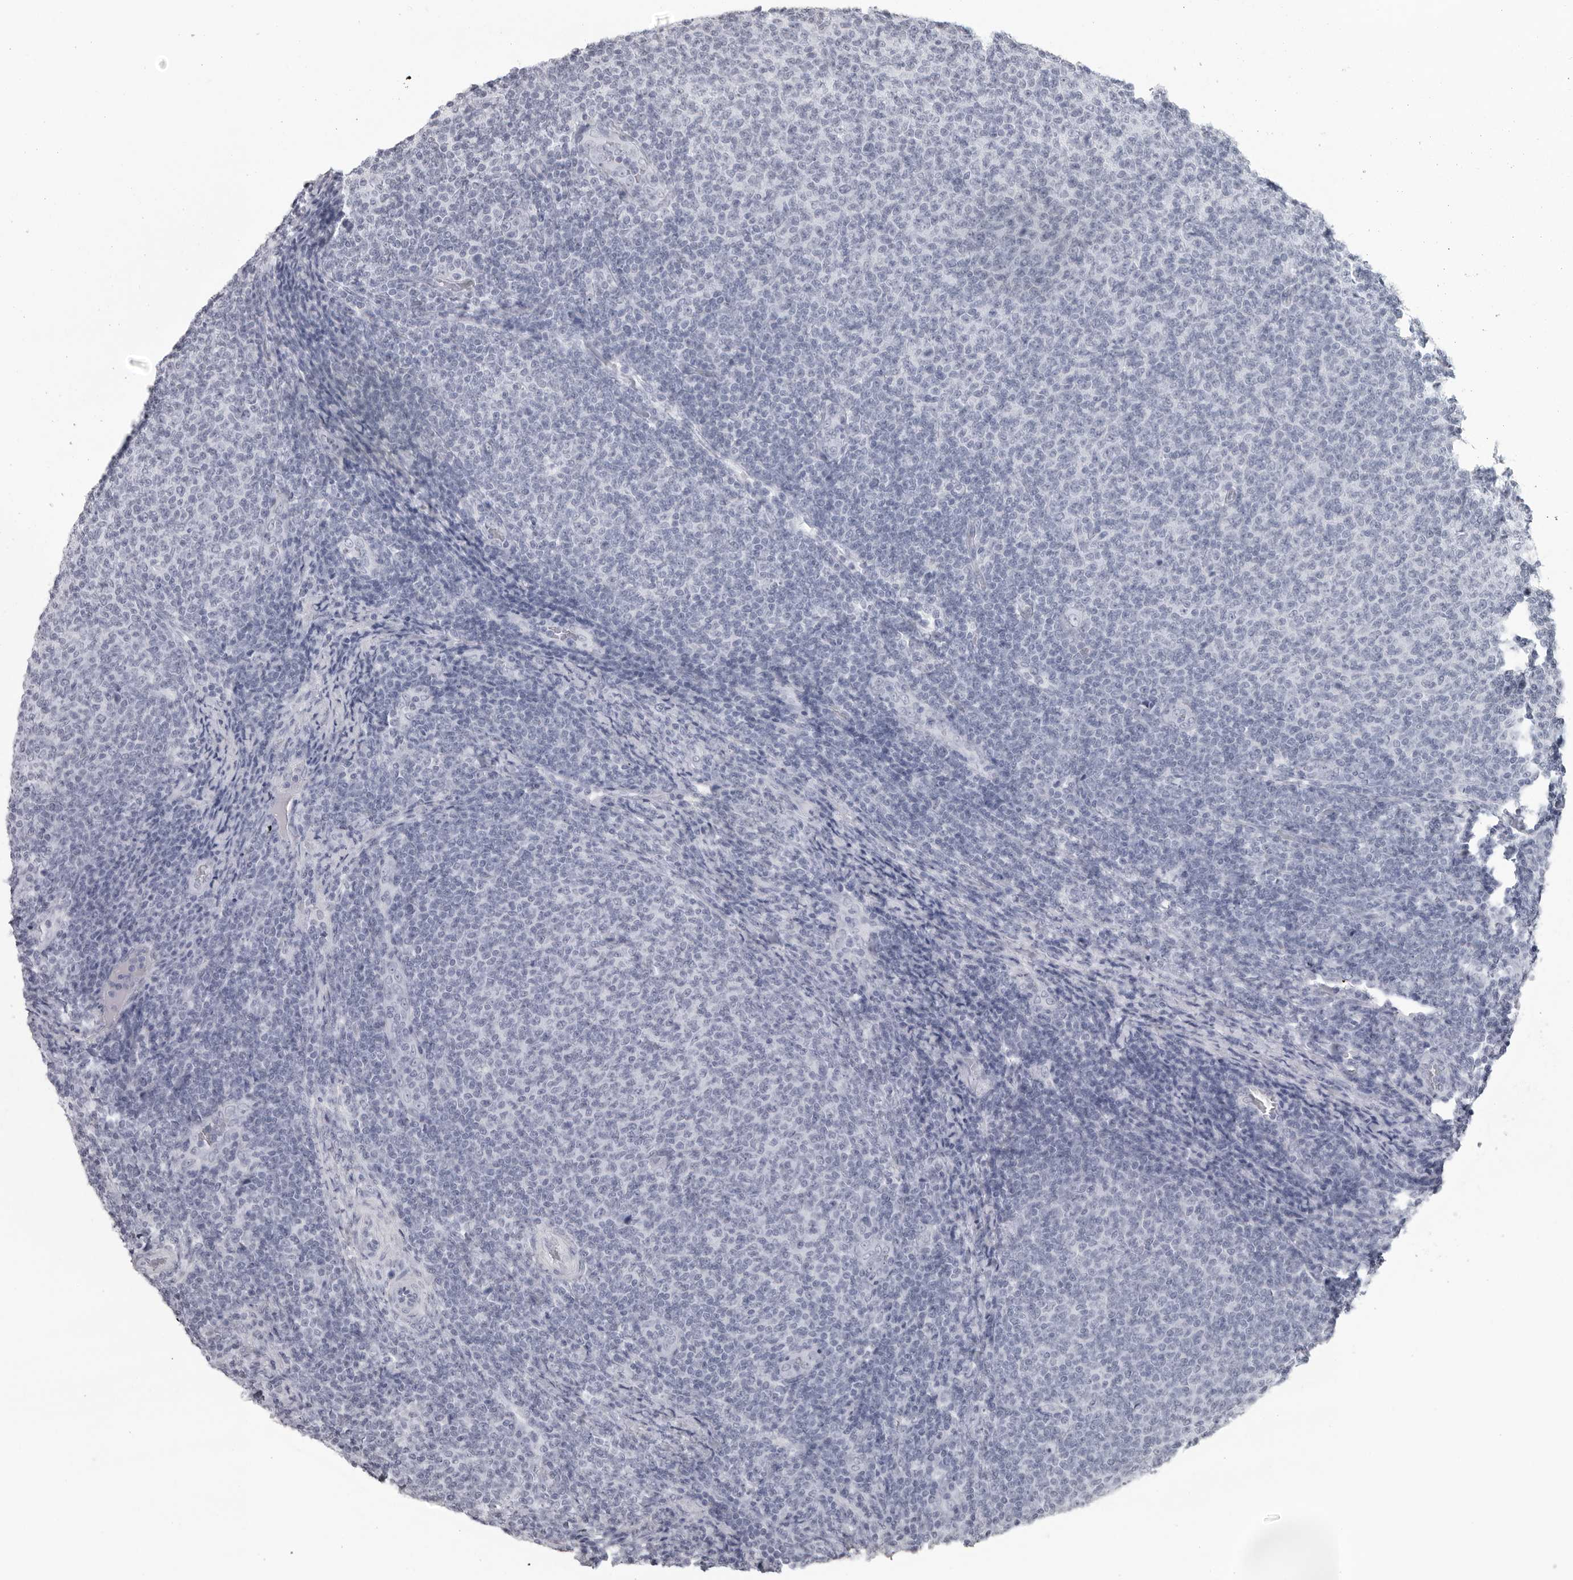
{"staining": {"intensity": "negative", "quantity": "none", "location": "none"}, "tissue": "lymphoma", "cell_type": "Tumor cells", "image_type": "cancer", "snomed": [{"axis": "morphology", "description": "Malignant lymphoma, non-Hodgkin's type, Low grade"}, {"axis": "topography", "description": "Lymph node"}], "caption": "Tumor cells are negative for protein expression in human malignant lymphoma, non-Hodgkin's type (low-grade). (Brightfield microscopy of DAB immunohistochemistry (IHC) at high magnification).", "gene": "ESPN", "patient": {"sex": "male", "age": 66}}